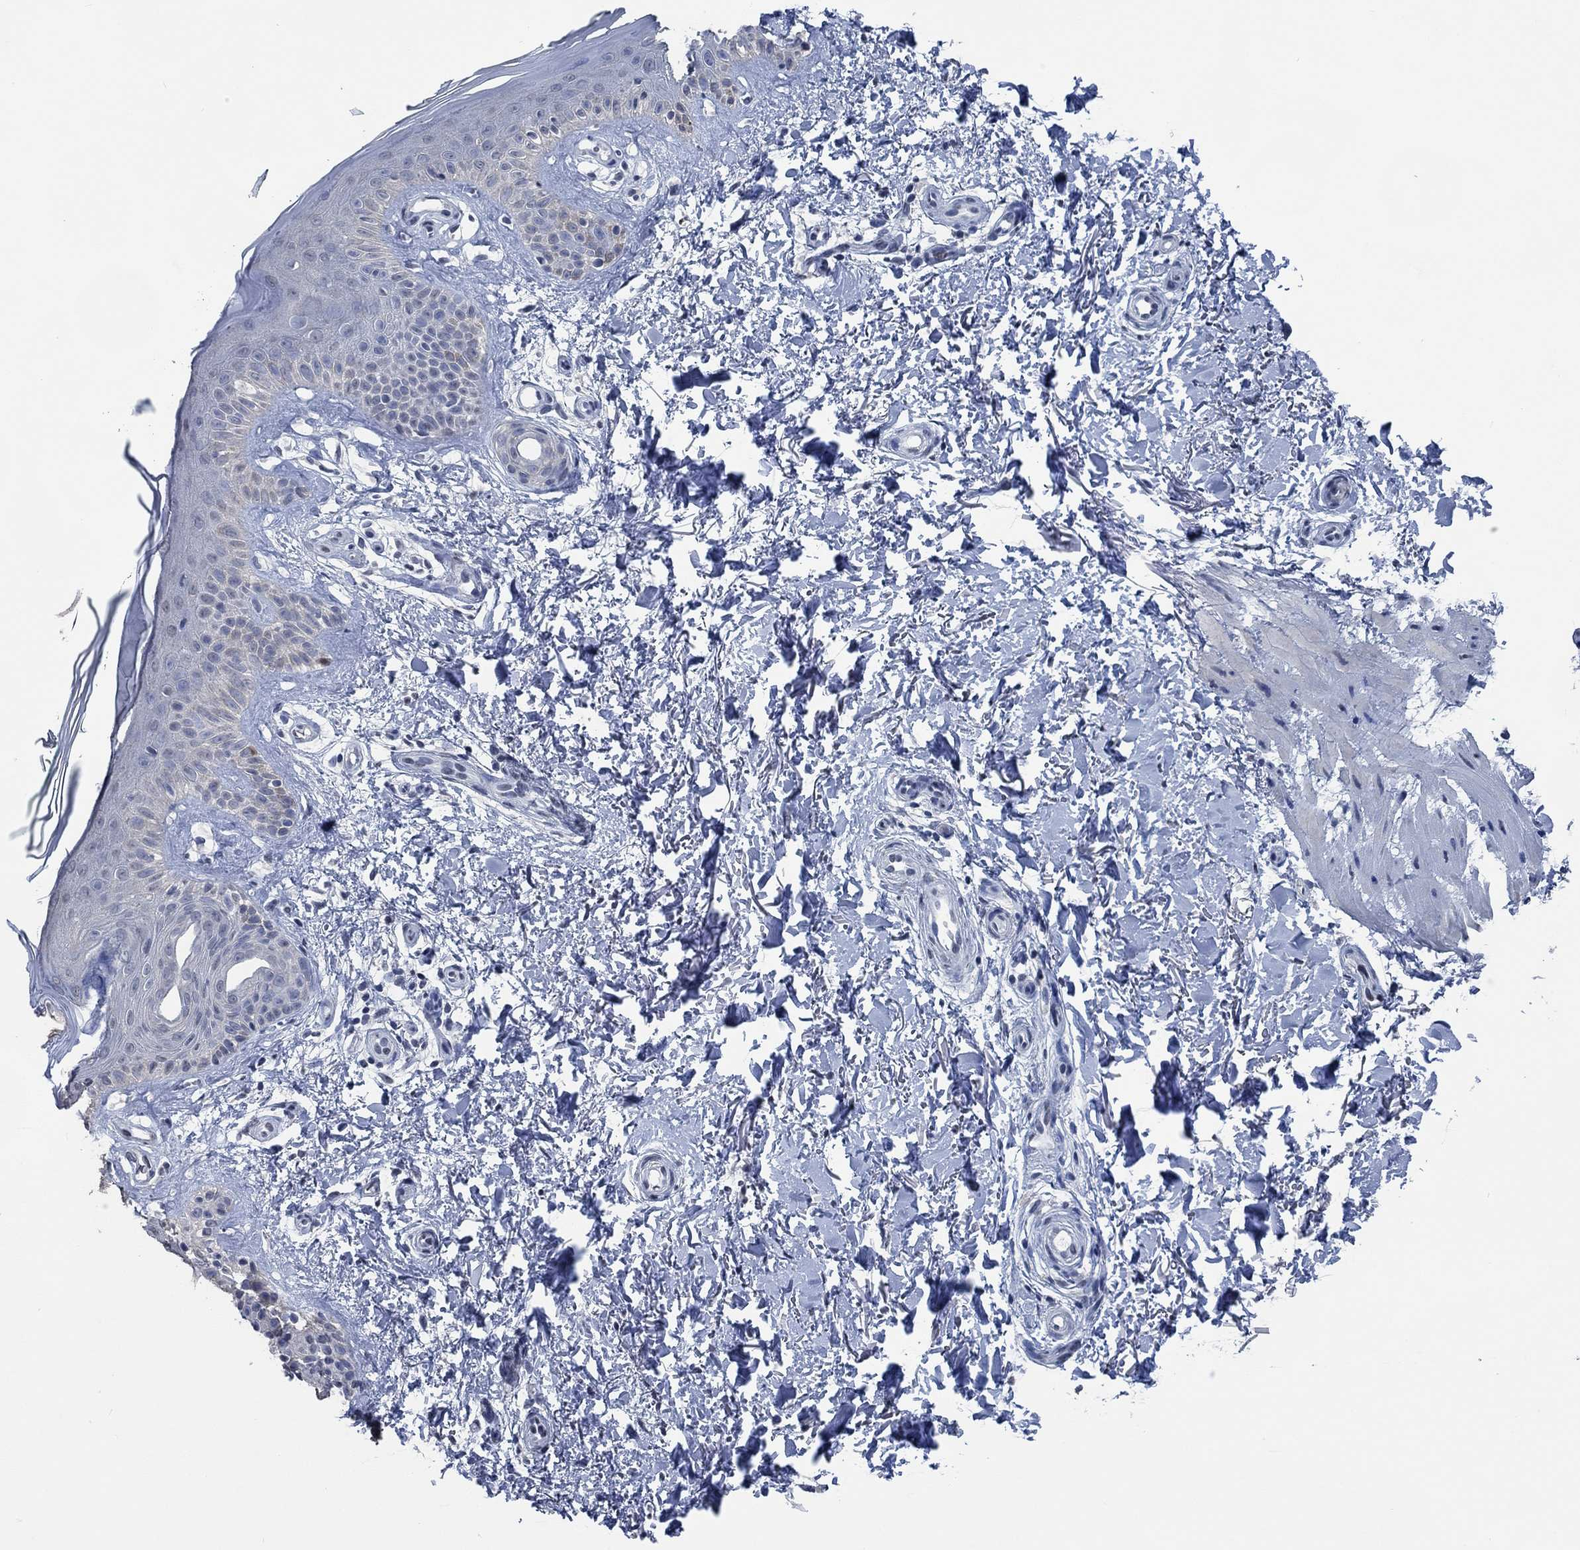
{"staining": {"intensity": "negative", "quantity": "none", "location": "none"}, "tissue": "skin", "cell_type": "Fibroblasts", "image_type": "normal", "snomed": [{"axis": "morphology", "description": "Normal tissue, NOS"}, {"axis": "morphology", "description": "Inflammation, NOS"}, {"axis": "morphology", "description": "Fibrosis, NOS"}, {"axis": "topography", "description": "Skin"}], "caption": "Fibroblasts show no significant staining in benign skin. (DAB IHC visualized using brightfield microscopy, high magnification).", "gene": "OBSCN", "patient": {"sex": "male", "age": 71}}